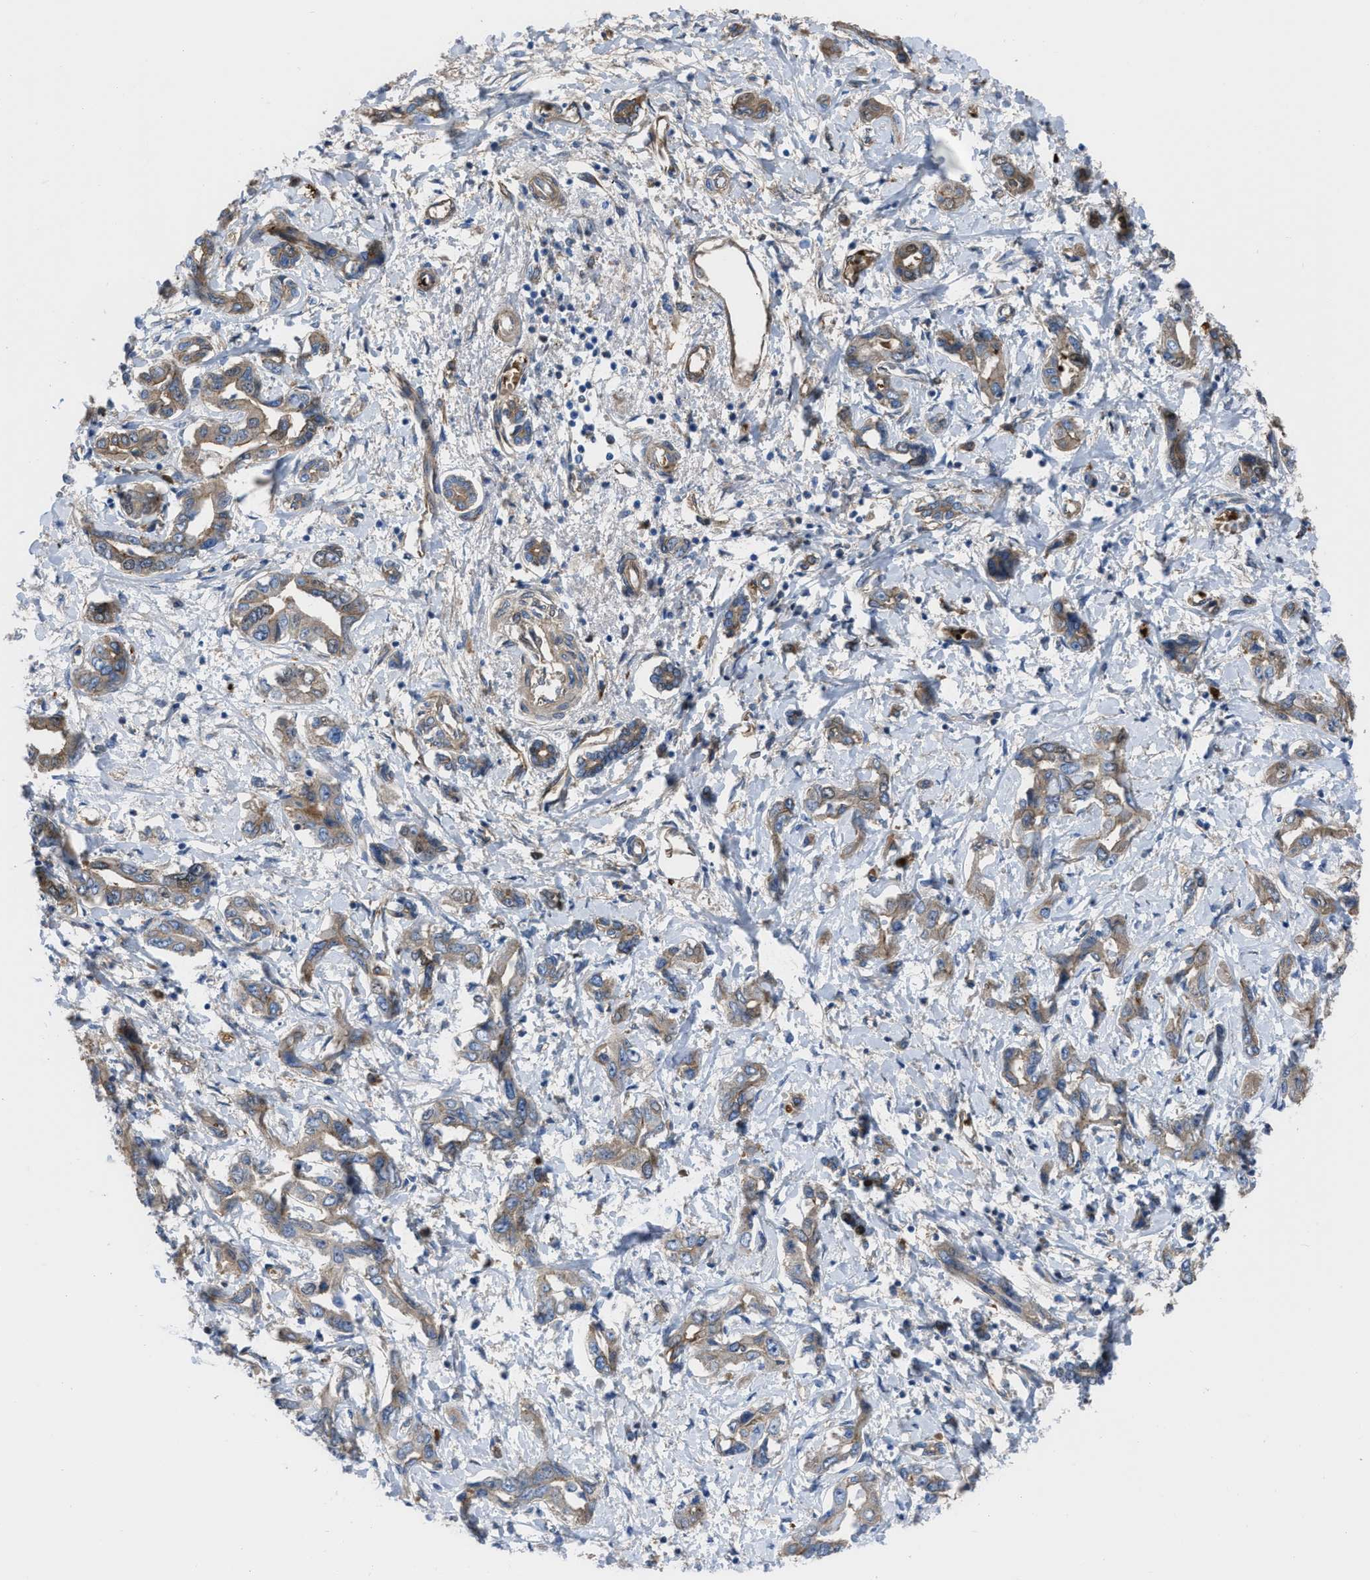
{"staining": {"intensity": "weak", "quantity": ">75%", "location": "cytoplasmic/membranous"}, "tissue": "liver cancer", "cell_type": "Tumor cells", "image_type": "cancer", "snomed": [{"axis": "morphology", "description": "Cholangiocarcinoma"}, {"axis": "topography", "description": "Liver"}], "caption": "Immunohistochemistry (IHC) histopathology image of neoplastic tissue: human liver cholangiocarcinoma stained using IHC exhibits low levels of weak protein expression localized specifically in the cytoplasmic/membranous of tumor cells, appearing as a cytoplasmic/membranous brown color.", "gene": "TRIOBP", "patient": {"sex": "male", "age": 59}}